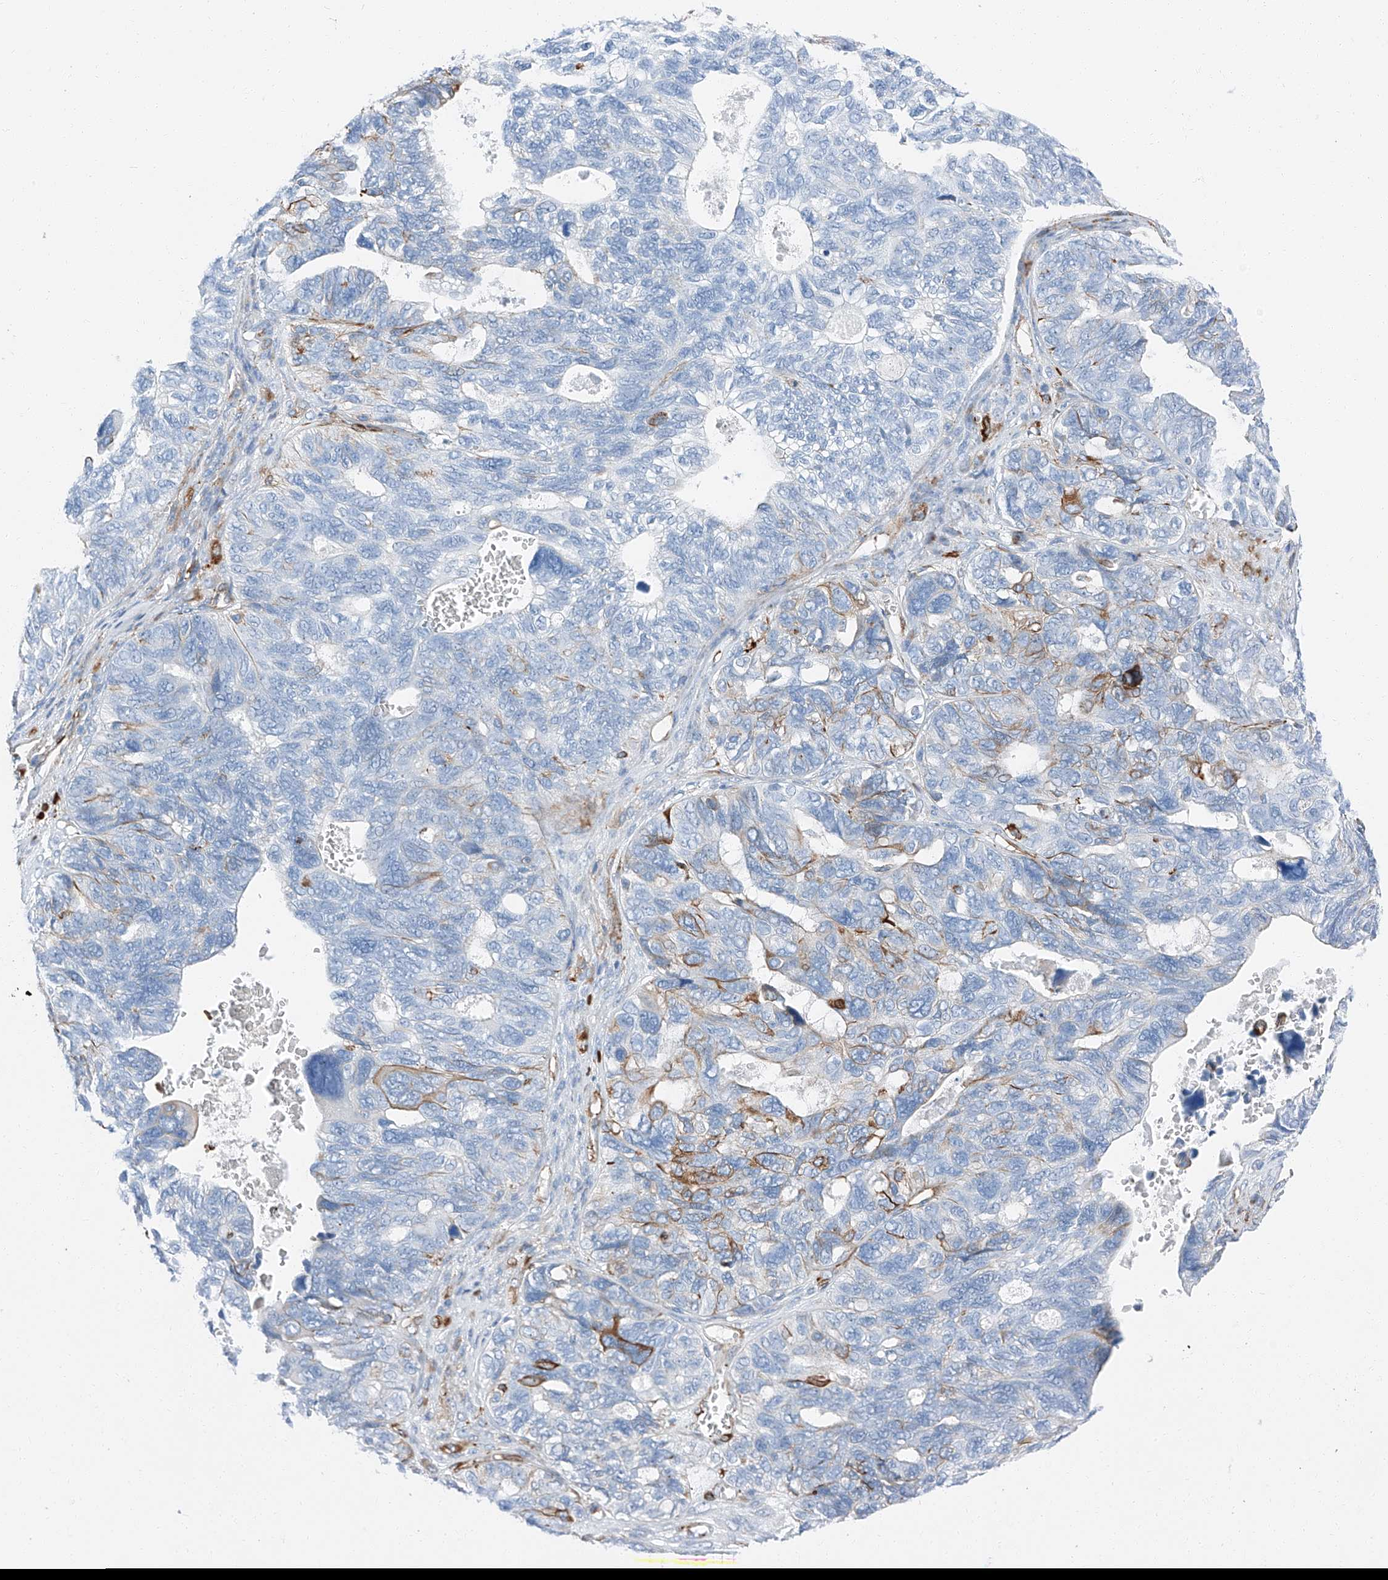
{"staining": {"intensity": "moderate", "quantity": "<25%", "location": "cytoplasmic/membranous"}, "tissue": "ovarian cancer", "cell_type": "Tumor cells", "image_type": "cancer", "snomed": [{"axis": "morphology", "description": "Cystadenocarcinoma, serous, NOS"}, {"axis": "topography", "description": "Ovary"}], "caption": "Moderate cytoplasmic/membranous staining for a protein is present in approximately <25% of tumor cells of ovarian cancer using immunohistochemistry (IHC).", "gene": "ZNF804A", "patient": {"sex": "female", "age": 79}}